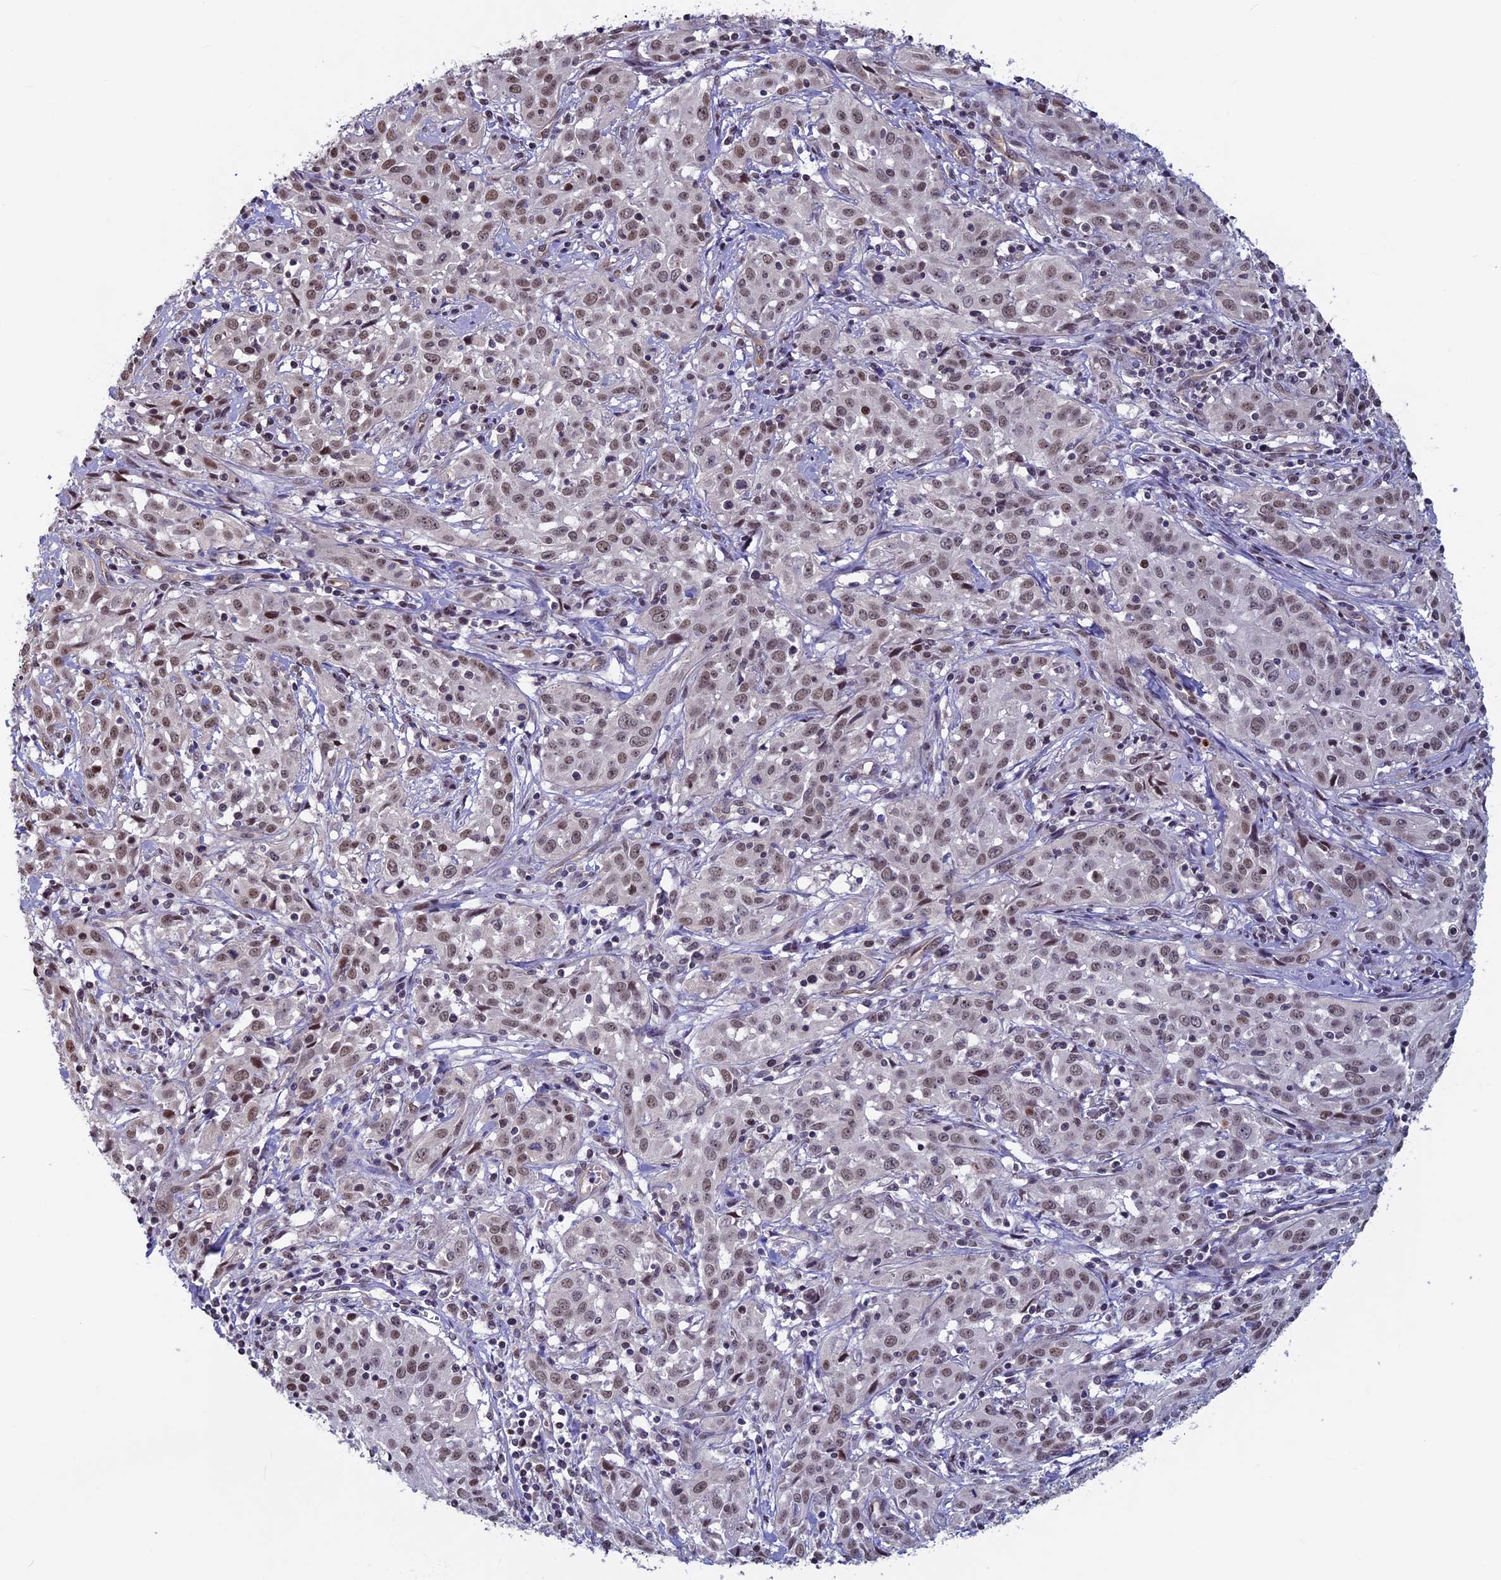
{"staining": {"intensity": "moderate", "quantity": "25%-75%", "location": "nuclear"}, "tissue": "cervical cancer", "cell_type": "Tumor cells", "image_type": "cancer", "snomed": [{"axis": "morphology", "description": "Squamous cell carcinoma, NOS"}, {"axis": "topography", "description": "Cervix"}], "caption": "A photomicrograph showing moderate nuclear expression in approximately 25%-75% of tumor cells in cervical squamous cell carcinoma, as visualized by brown immunohistochemical staining.", "gene": "SPIRE1", "patient": {"sex": "female", "age": 57}}